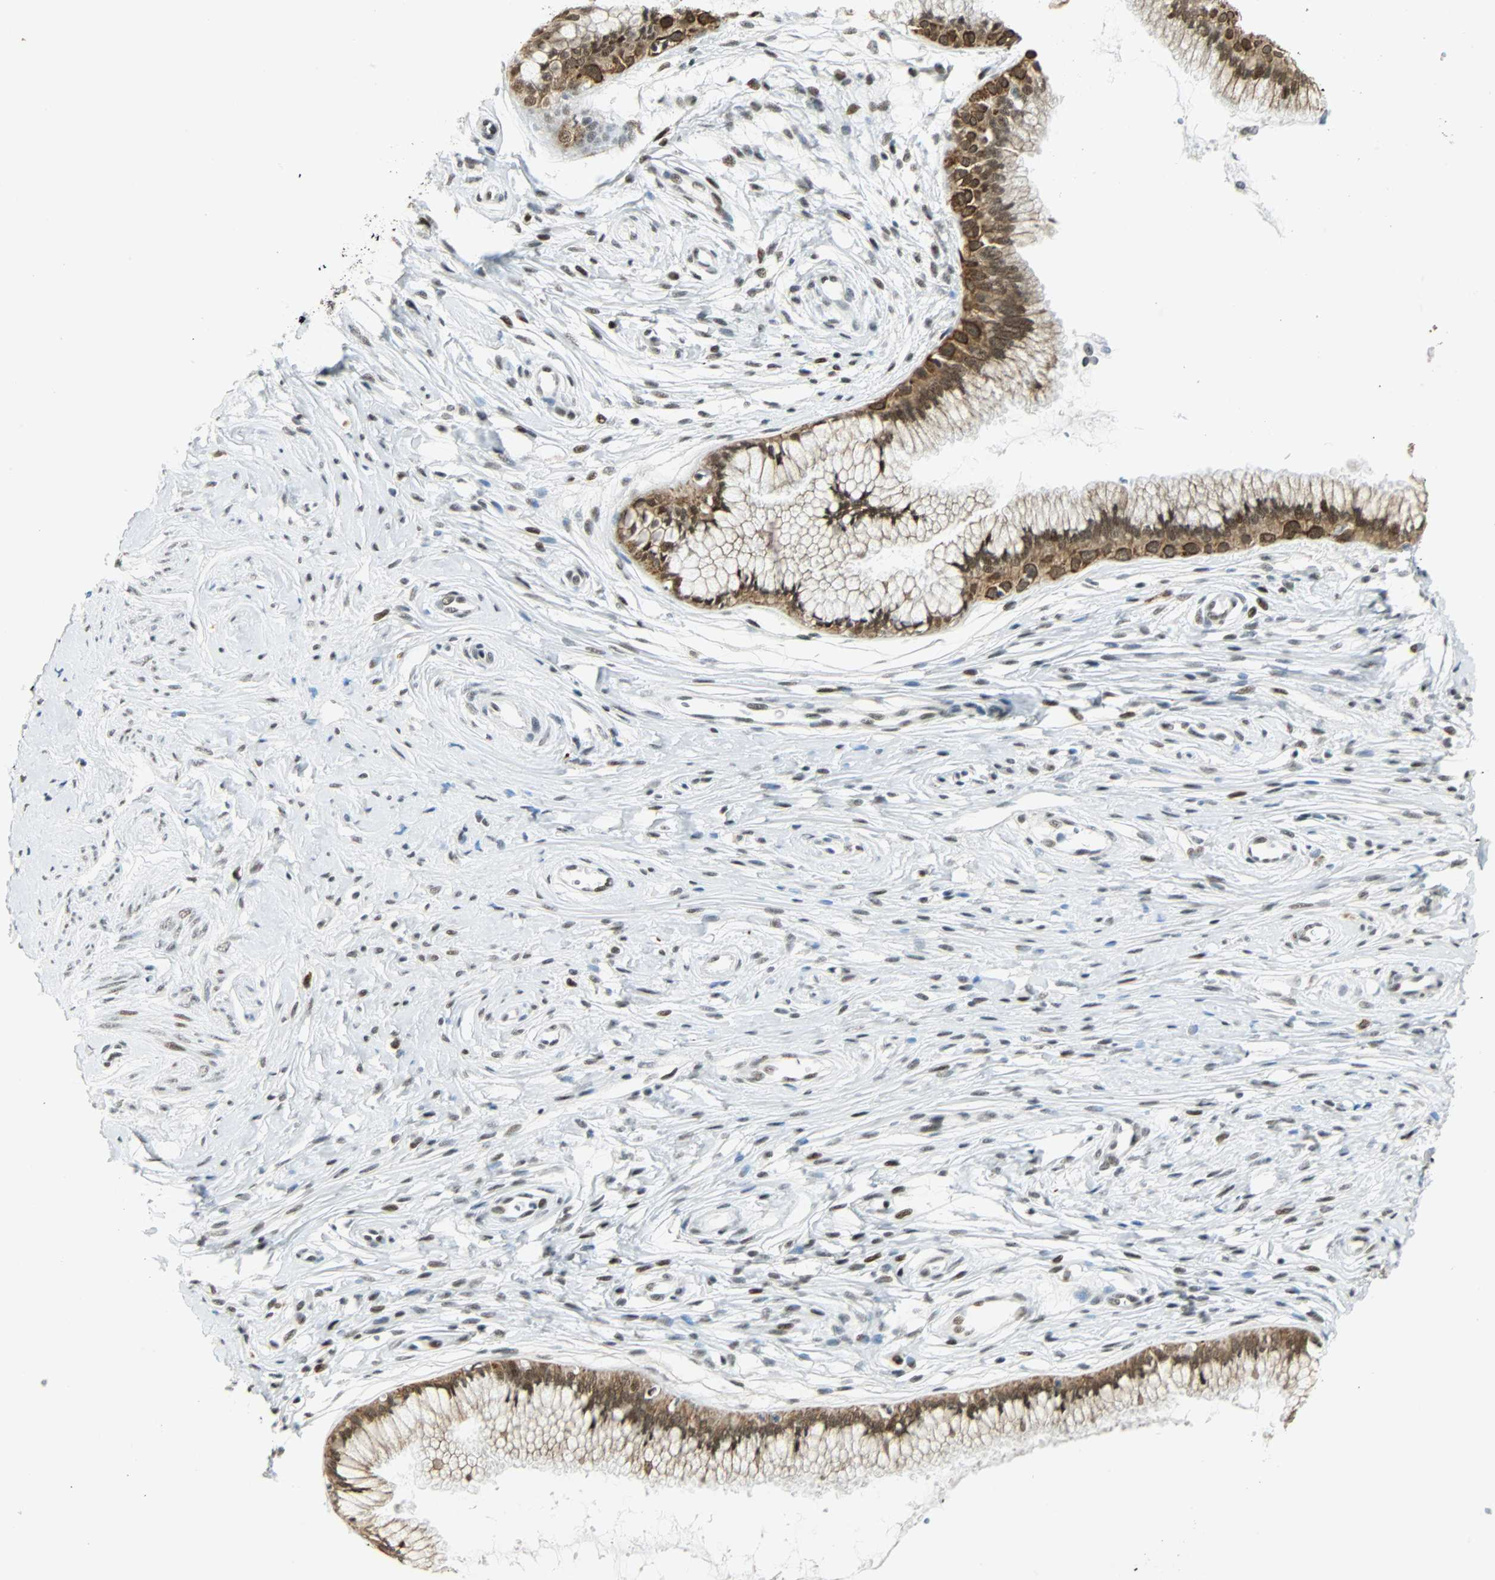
{"staining": {"intensity": "strong", "quantity": ">75%", "location": "cytoplasmic/membranous,nuclear"}, "tissue": "cervix", "cell_type": "Glandular cells", "image_type": "normal", "snomed": [{"axis": "morphology", "description": "Normal tissue, NOS"}, {"axis": "topography", "description": "Cervix"}], "caption": "Immunohistochemistry (IHC) image of benign human cervix stained for a protein (brown), which displays high levels of strong cytoplasmic/membranous,nuclear positivity in about >75% of glandular cells.", "gene": "NELFE", "patient": {"sex": "female", "age": 39}}